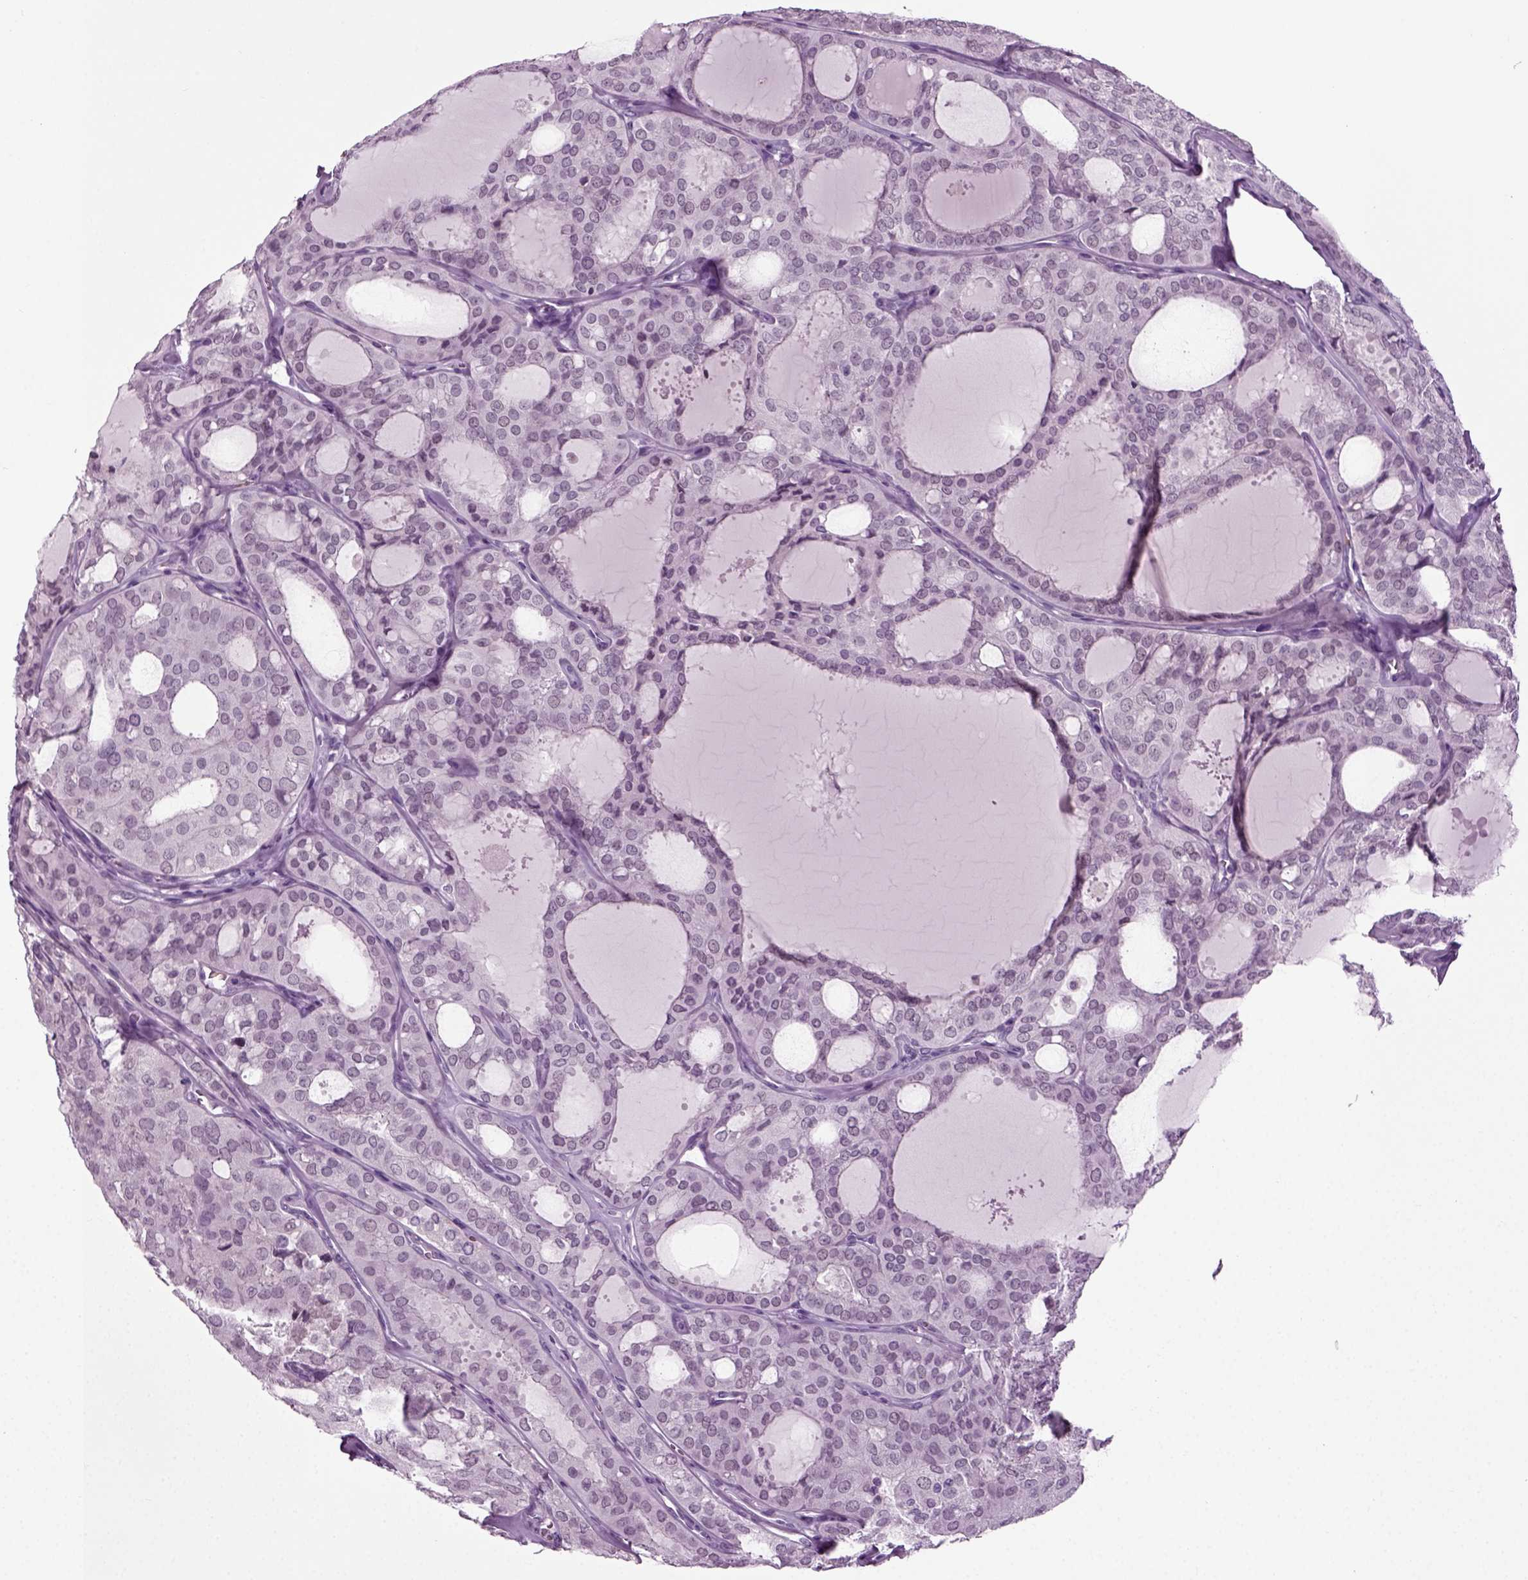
{"staining": {"intensity": "negative", "quantity": "none", "location": "none"}, "tissue": "thyroid cancer", "cell_type": "Tumor cells", "image_type": "cancer", "snomed": [{"axis": "morphology", "description": "Follicular adenoma carcinoma, NOS"}, {"axis": "topography", "description": "Thyroid gland"}], "caption": "Immunohistochemistry photomicrograph of neoplastic tissue: human thyroid follicular adenoma carcinoma stained with DAB demonstrates no significant protein staining in tumor cells.", "gene": "ZC2HC1C", "patient": {"sex": "male", "age": 75}}